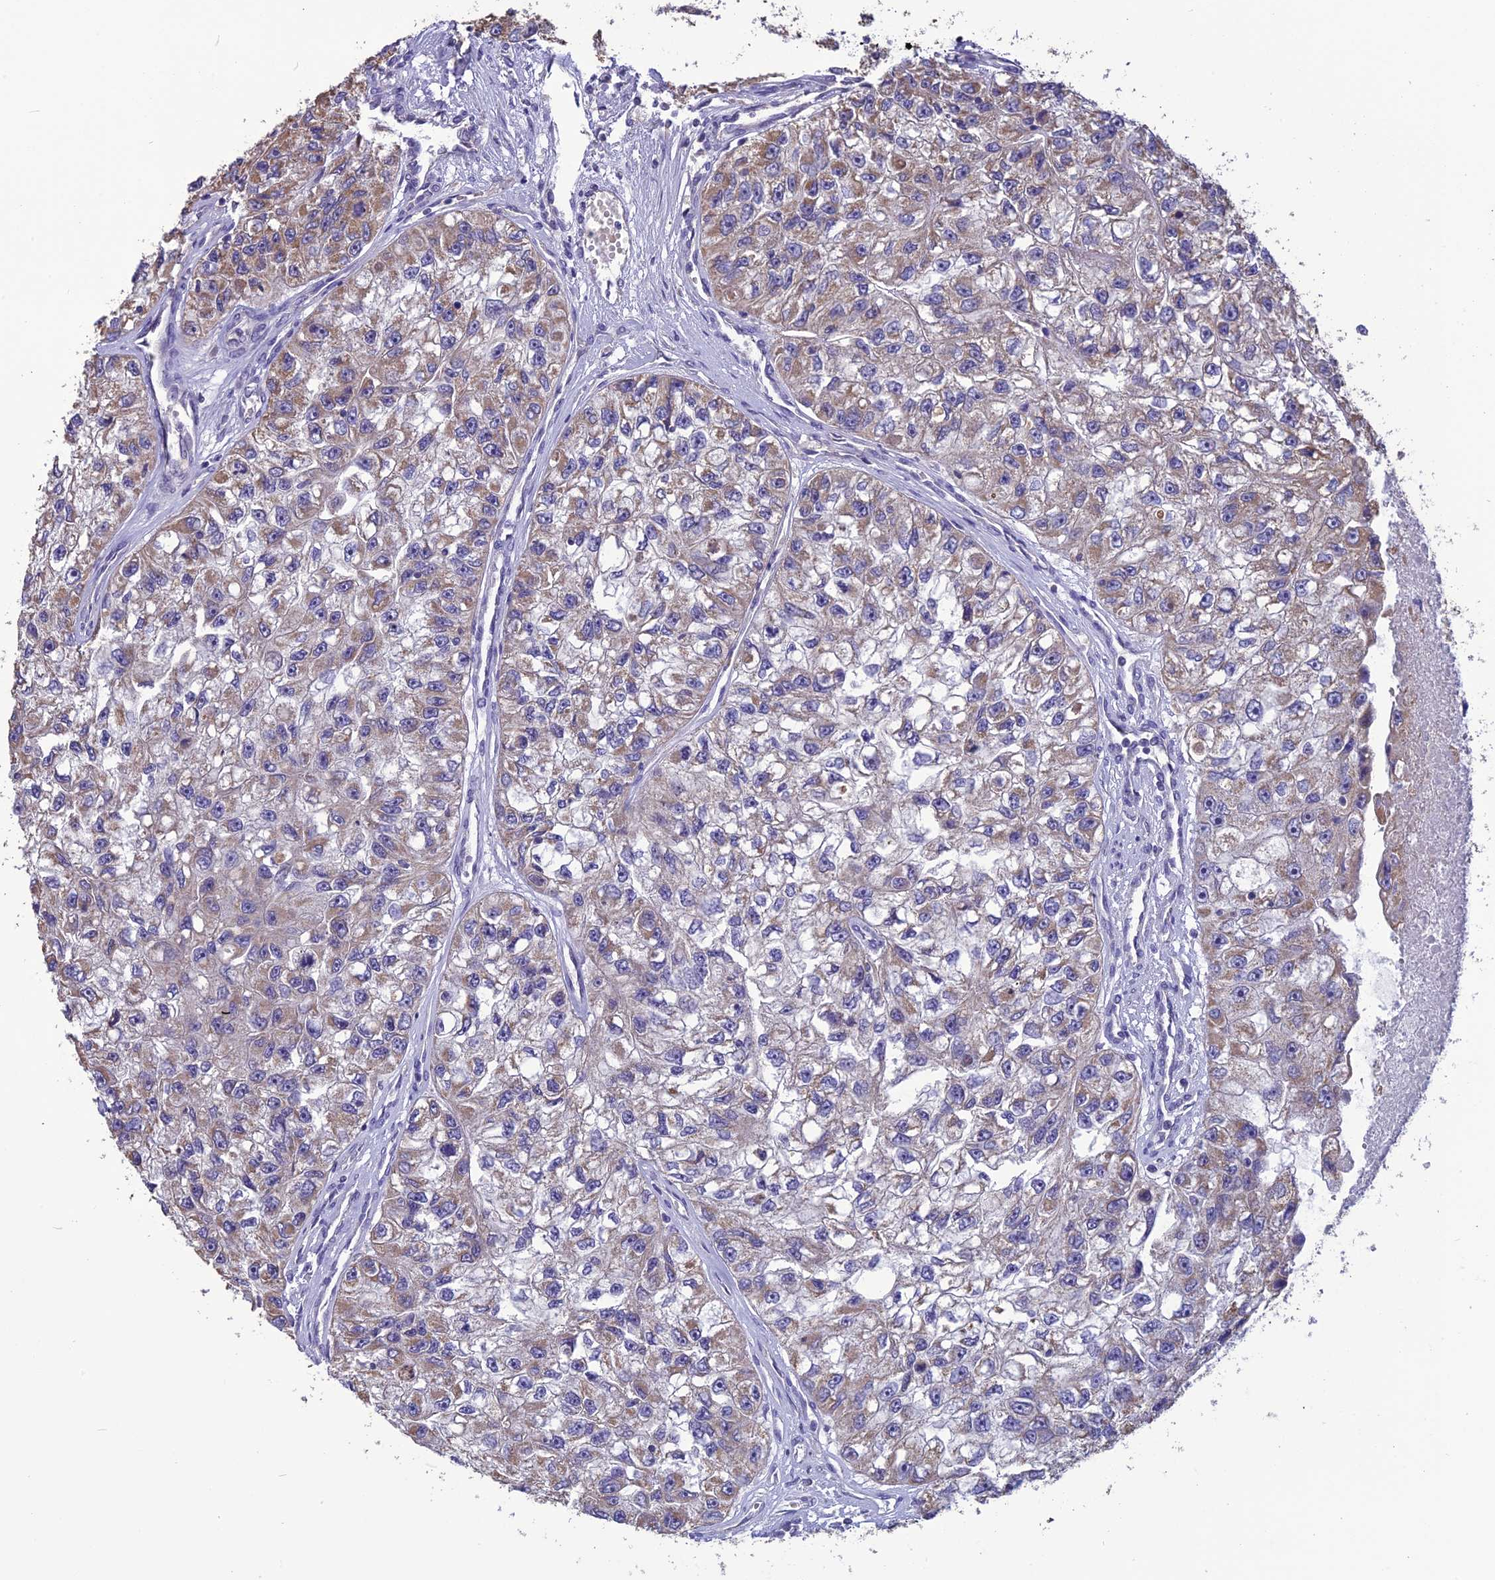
{"staining": {"intensity": "weak", "quantity": "25%-75%", "location": "cytoplasmic/membranous"}, "tissue": "renal cancer", "cell_type": "Tumor cells", "image_type": "cancer", "snomed": [{"axis": "morphology", "description": "Adenocarcinoma, NOS"}, {"axis": "topography", "description": "Kidney"}], "caption": "About 25%-75% of tumor cells in human renal cancer reveal weak cytoplasmic/membranous protein positivity as visualized by brown immunohistochemical staining.", "gene": "PSMF1", "patient": {"sex": "male", "age": 63}}